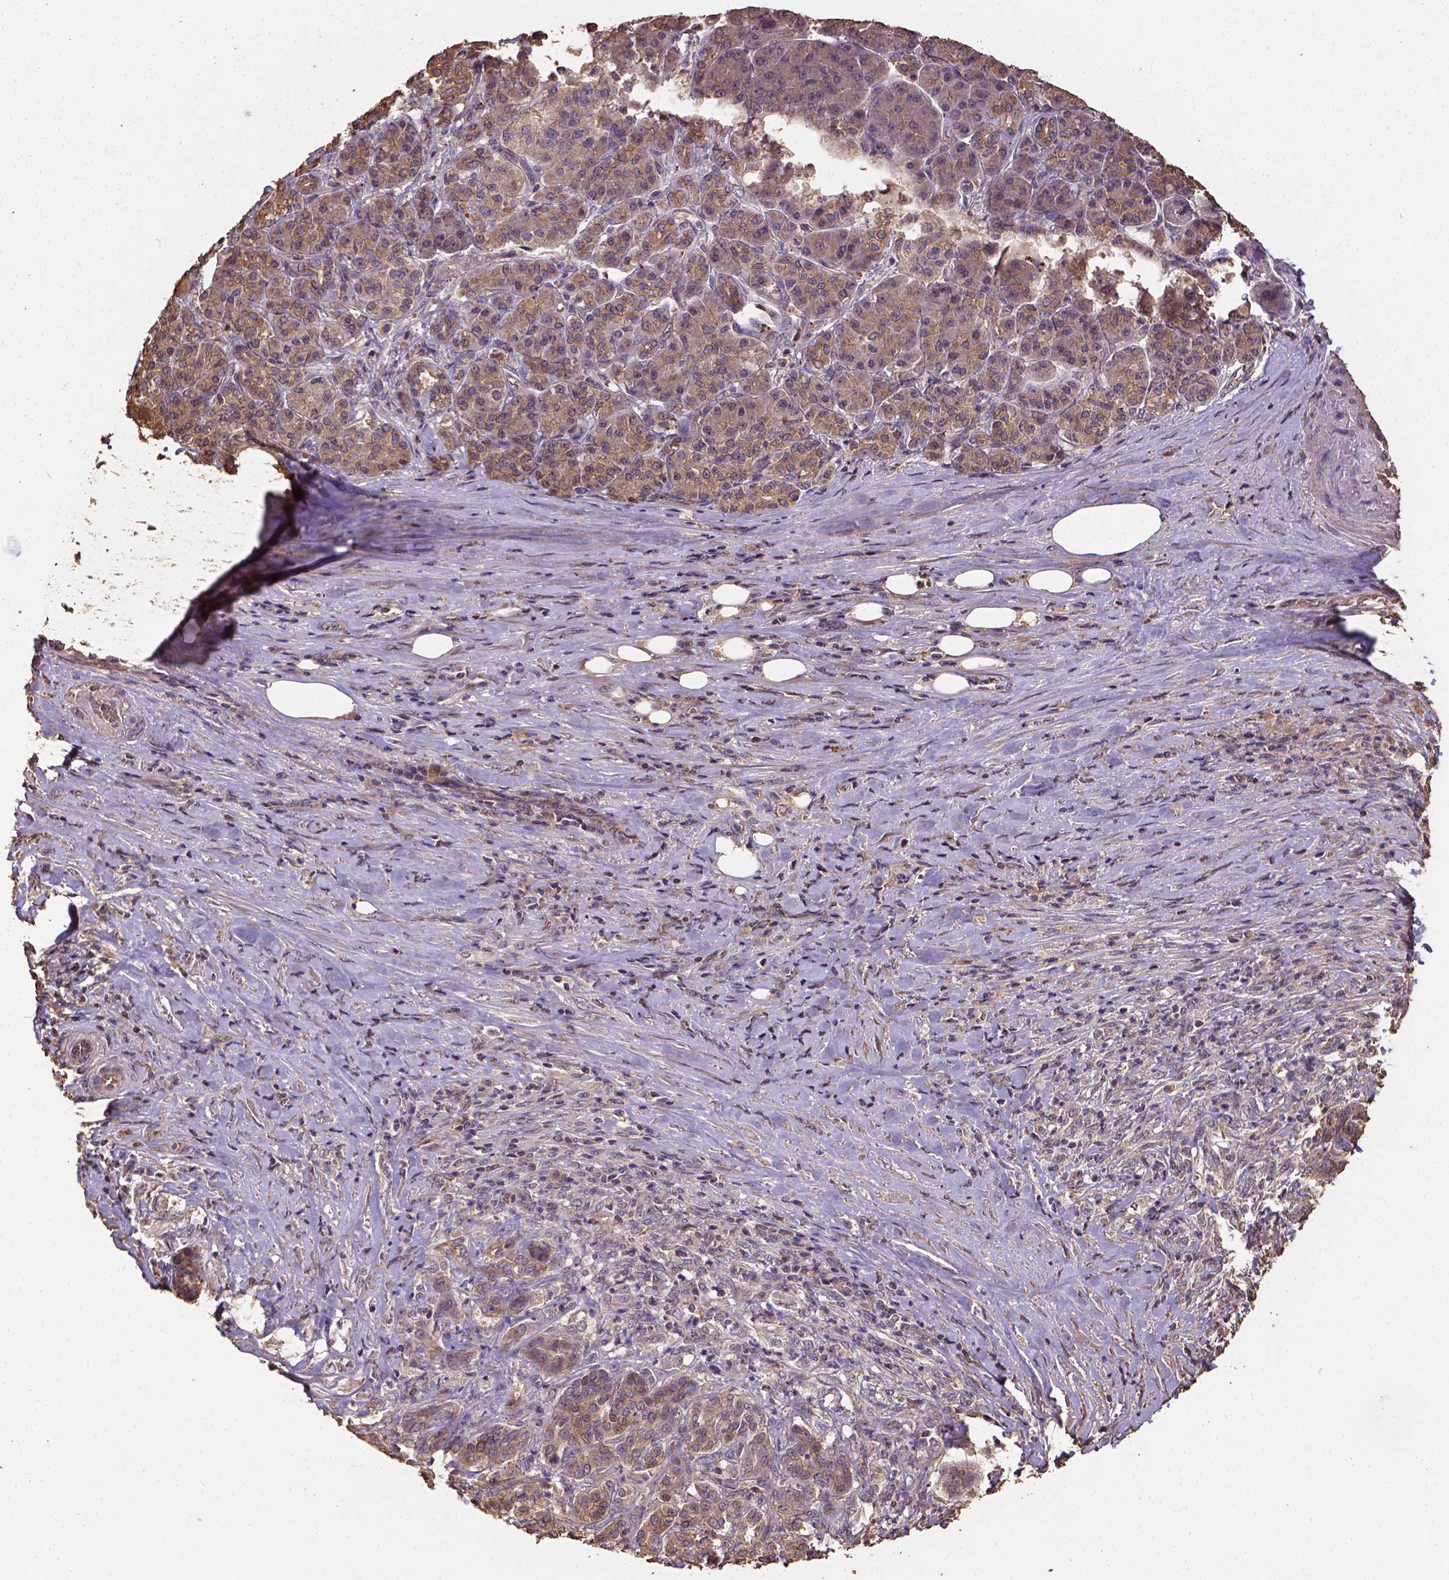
{"staining": {"intensity": "moderate", "quantity": "25%-75%", "location": "cytoplasmic/membranous"}, "tissue": "pancreatic cancer", "cell_type": "Tumor cells", "image_type": "cancer", "snomed": [{"axis": "morphology", "description": "Normal tissue, NOS"}, {"axis": "morphology", "description": "Inflammation, NOS"}, {"axis": "morphology", "description": "Adenocarcinoma, NOS"}, {"axis": "topography", "description": "Pancreas"}], "caption": "There is medium levels of moderate cytoplasmic/membranous expression in tumor cells of pancreatic cancer (adenocarcinoma), as demonstrated by immunohistochemical staining (brown color).", "gene": "ATP1B3", "patient": {"sex": "male", "age": 57}}